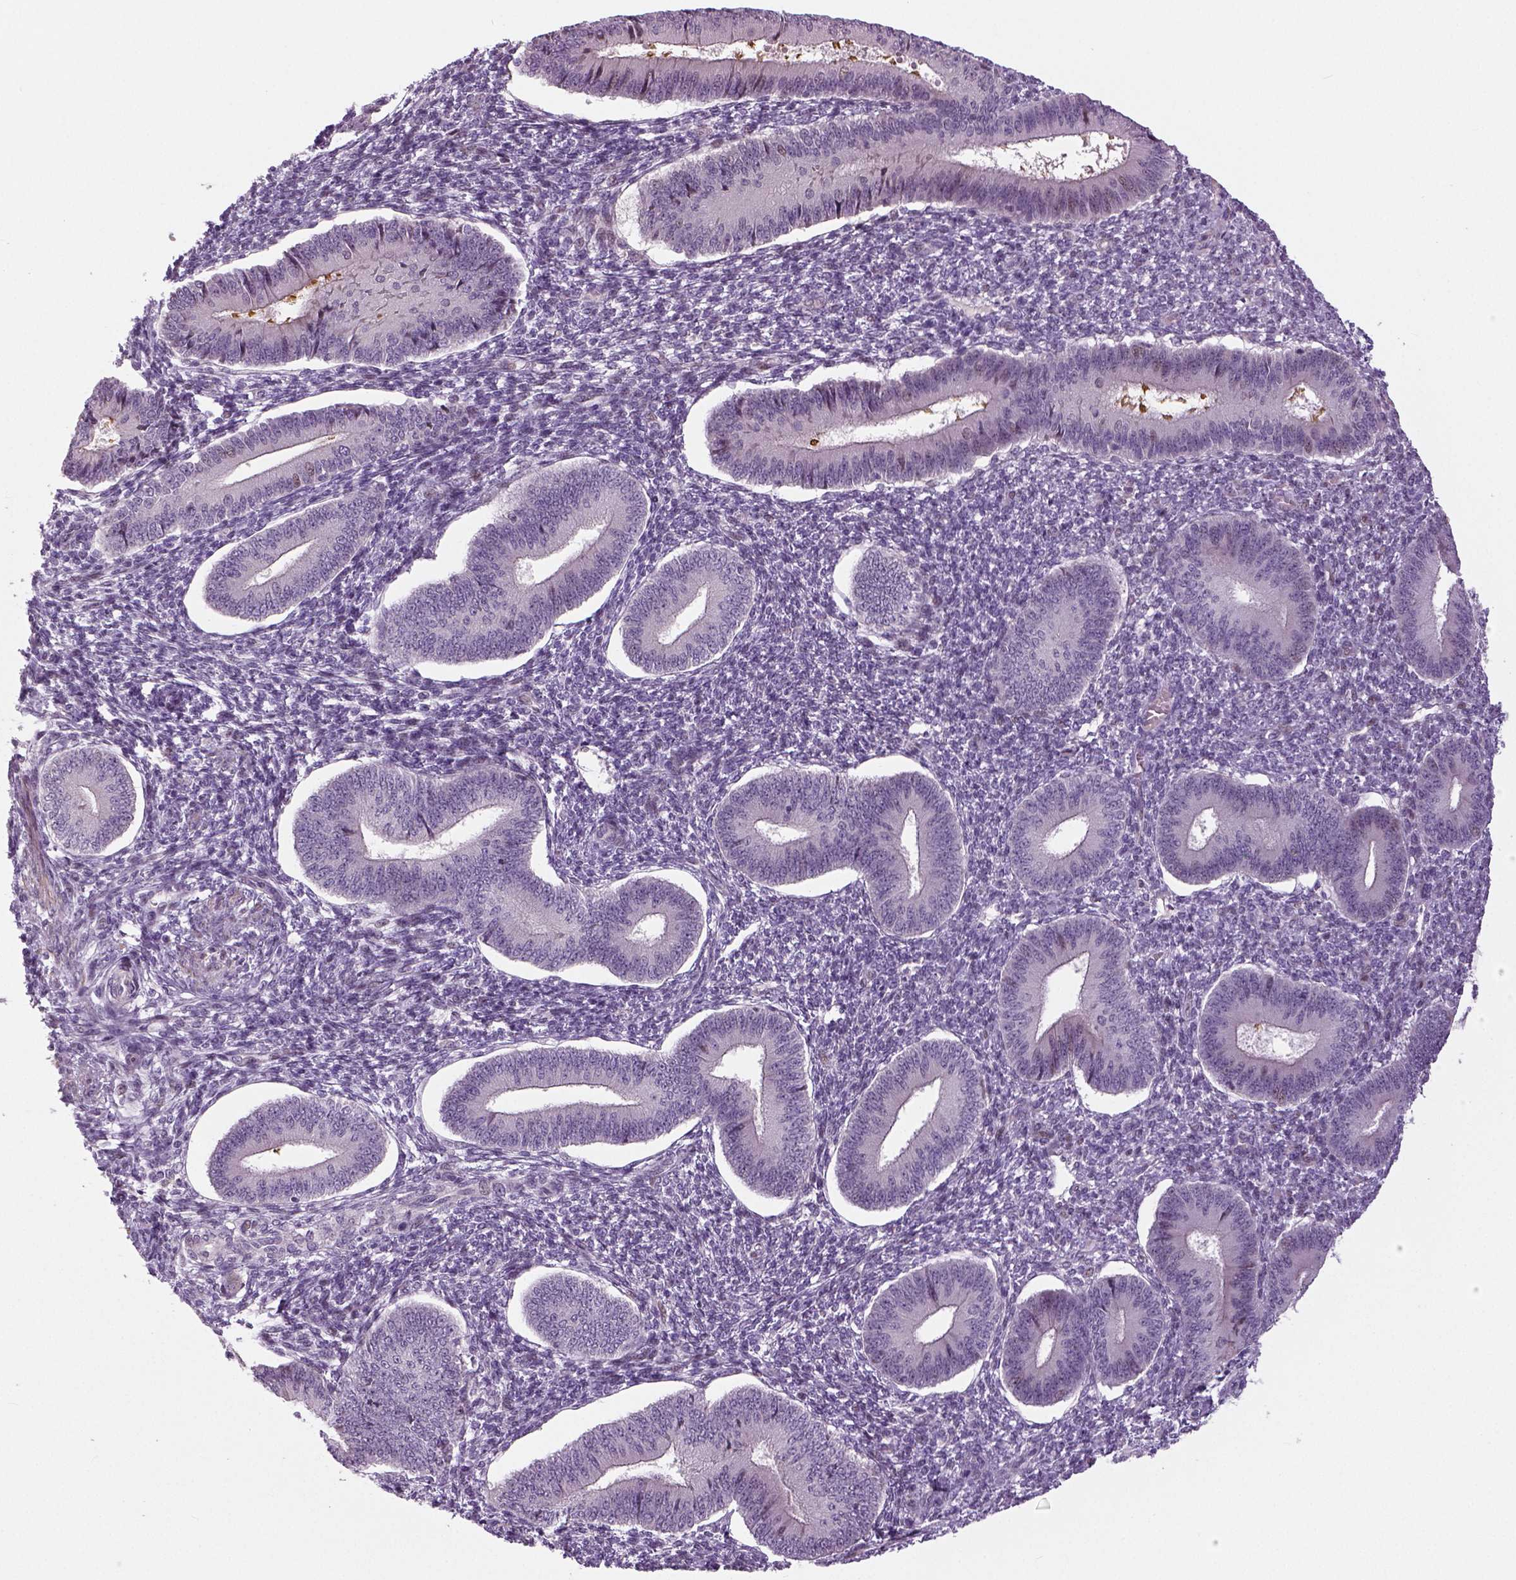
{"staining": {"intensity": "negative", "quantity": "none", "location": "none"}, "tissue": "endometrium", "cell_type": "Cells in endometrial stroma", "image_type": "normal", "snomed": [{"axis": "morphology", "description": "Normal tissue, NOS"}, {"axis": "topography", "description": "Endometrium"}], "caption": "High magnification brightfield microscopy of normal endometrium stained with DAB (3,3'-diaminobenzidine) (brown) and counterstained with hematoxylin (blue): cells in endometrial stroma show no significant staining. The staining is performed using DAB brown chromogen with nuclei counter-stained in using hematoxylin.", "gene": "NECAB1", "patient": {"sex": "female", "age": 42}}